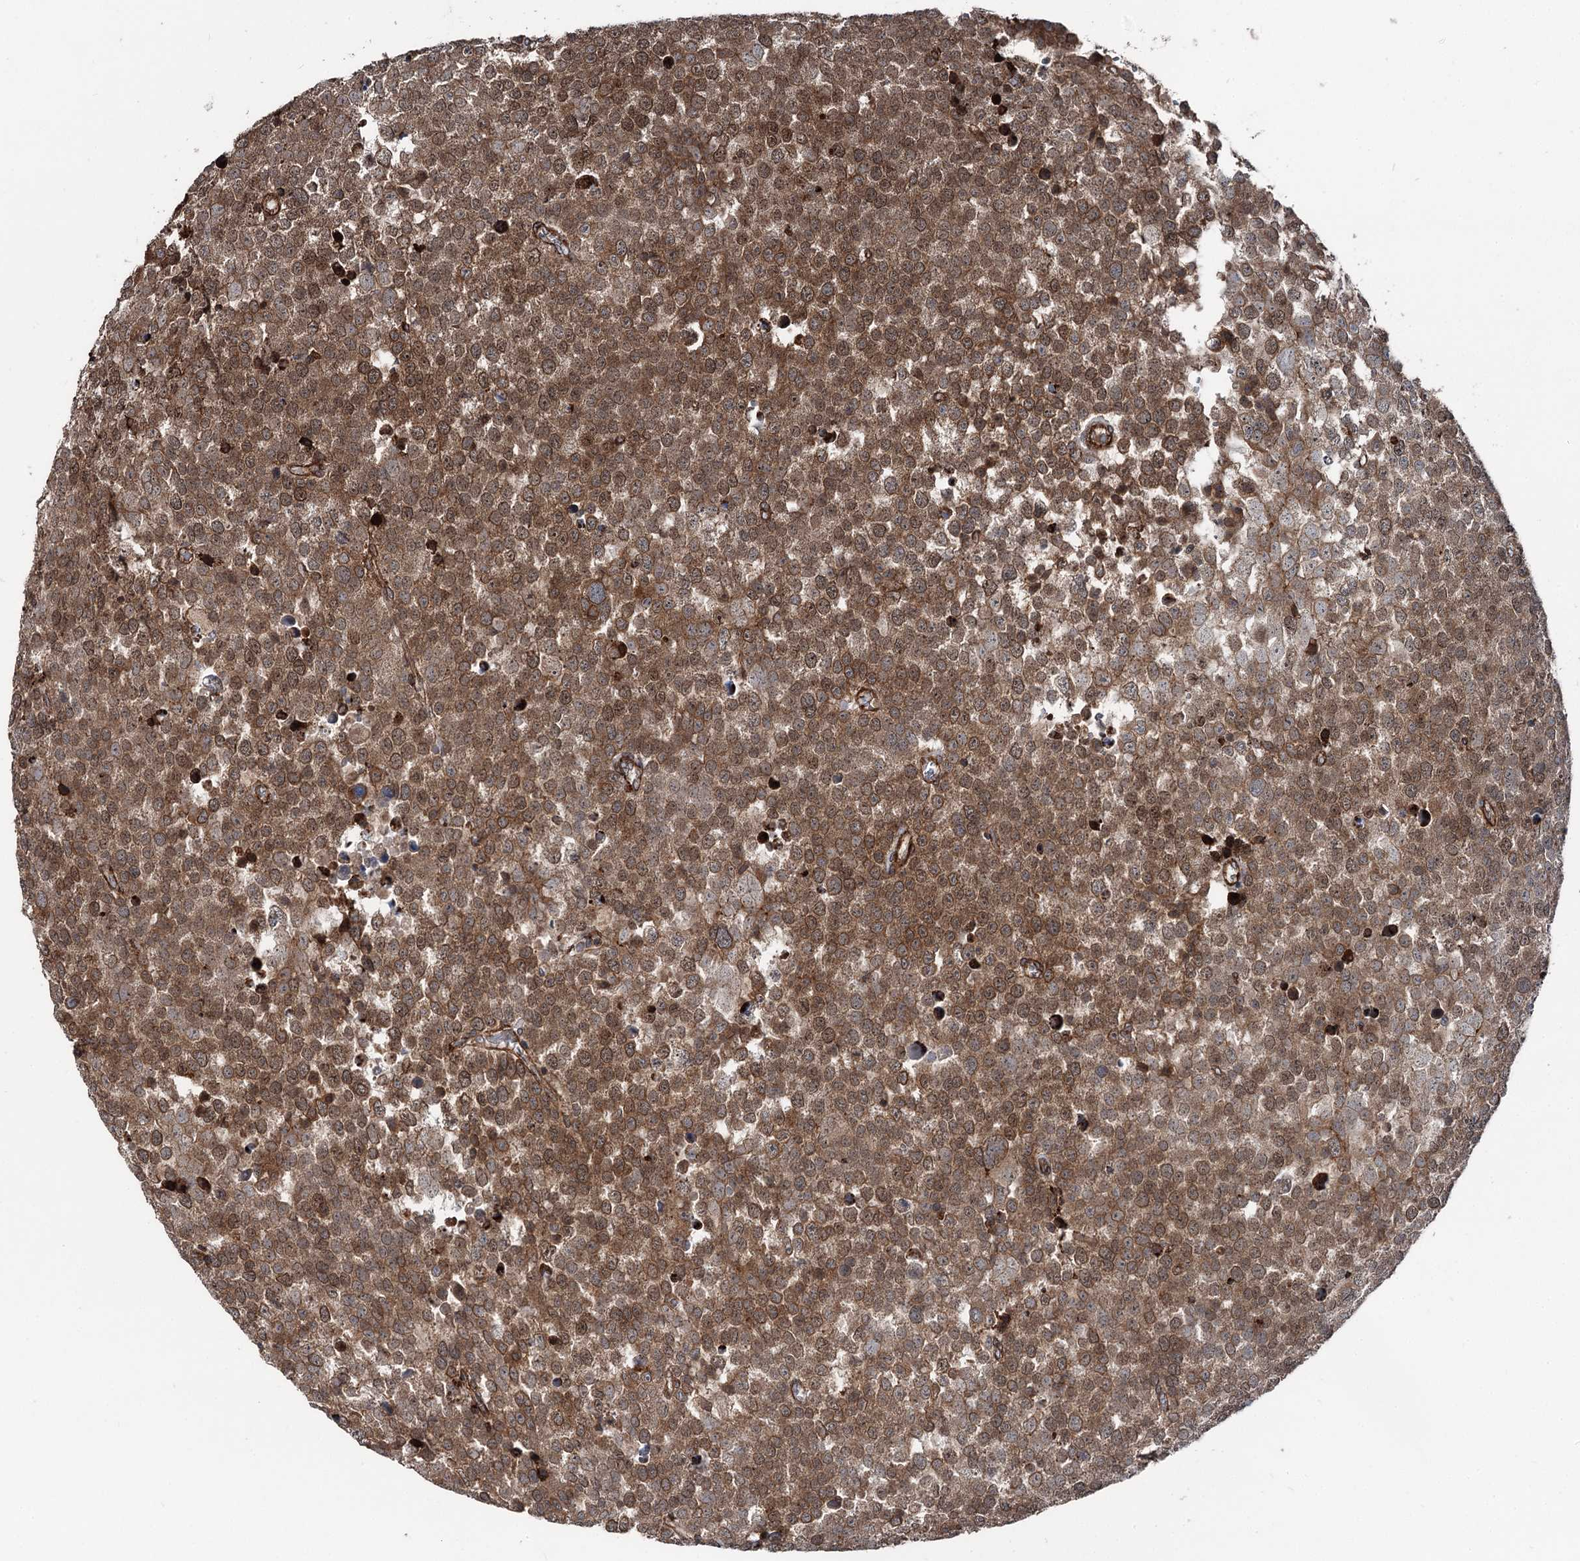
{"staining": {"intensity": "moderate", "quantity": ">75%", "location": "cytoplasmic/membranous"}, "tissue": "testis cancer", "cell_type": "Tumor cells", "image_type": "cancer", "snomed": [{"axis": "morphology", "description": "Seminoma, NOS"}, {"axis": "topography", "description": "Testis"}], "caption": "Testis cancer (seminoma) stained with DAB immunohistochemistry (IHC) demonstrates medium levels of moderate cytoplasmic/membranous positivity in approximately >75% of tumor cells.", "gene": "ITFG2", "patient": {"sex": "male", "age": 71}}